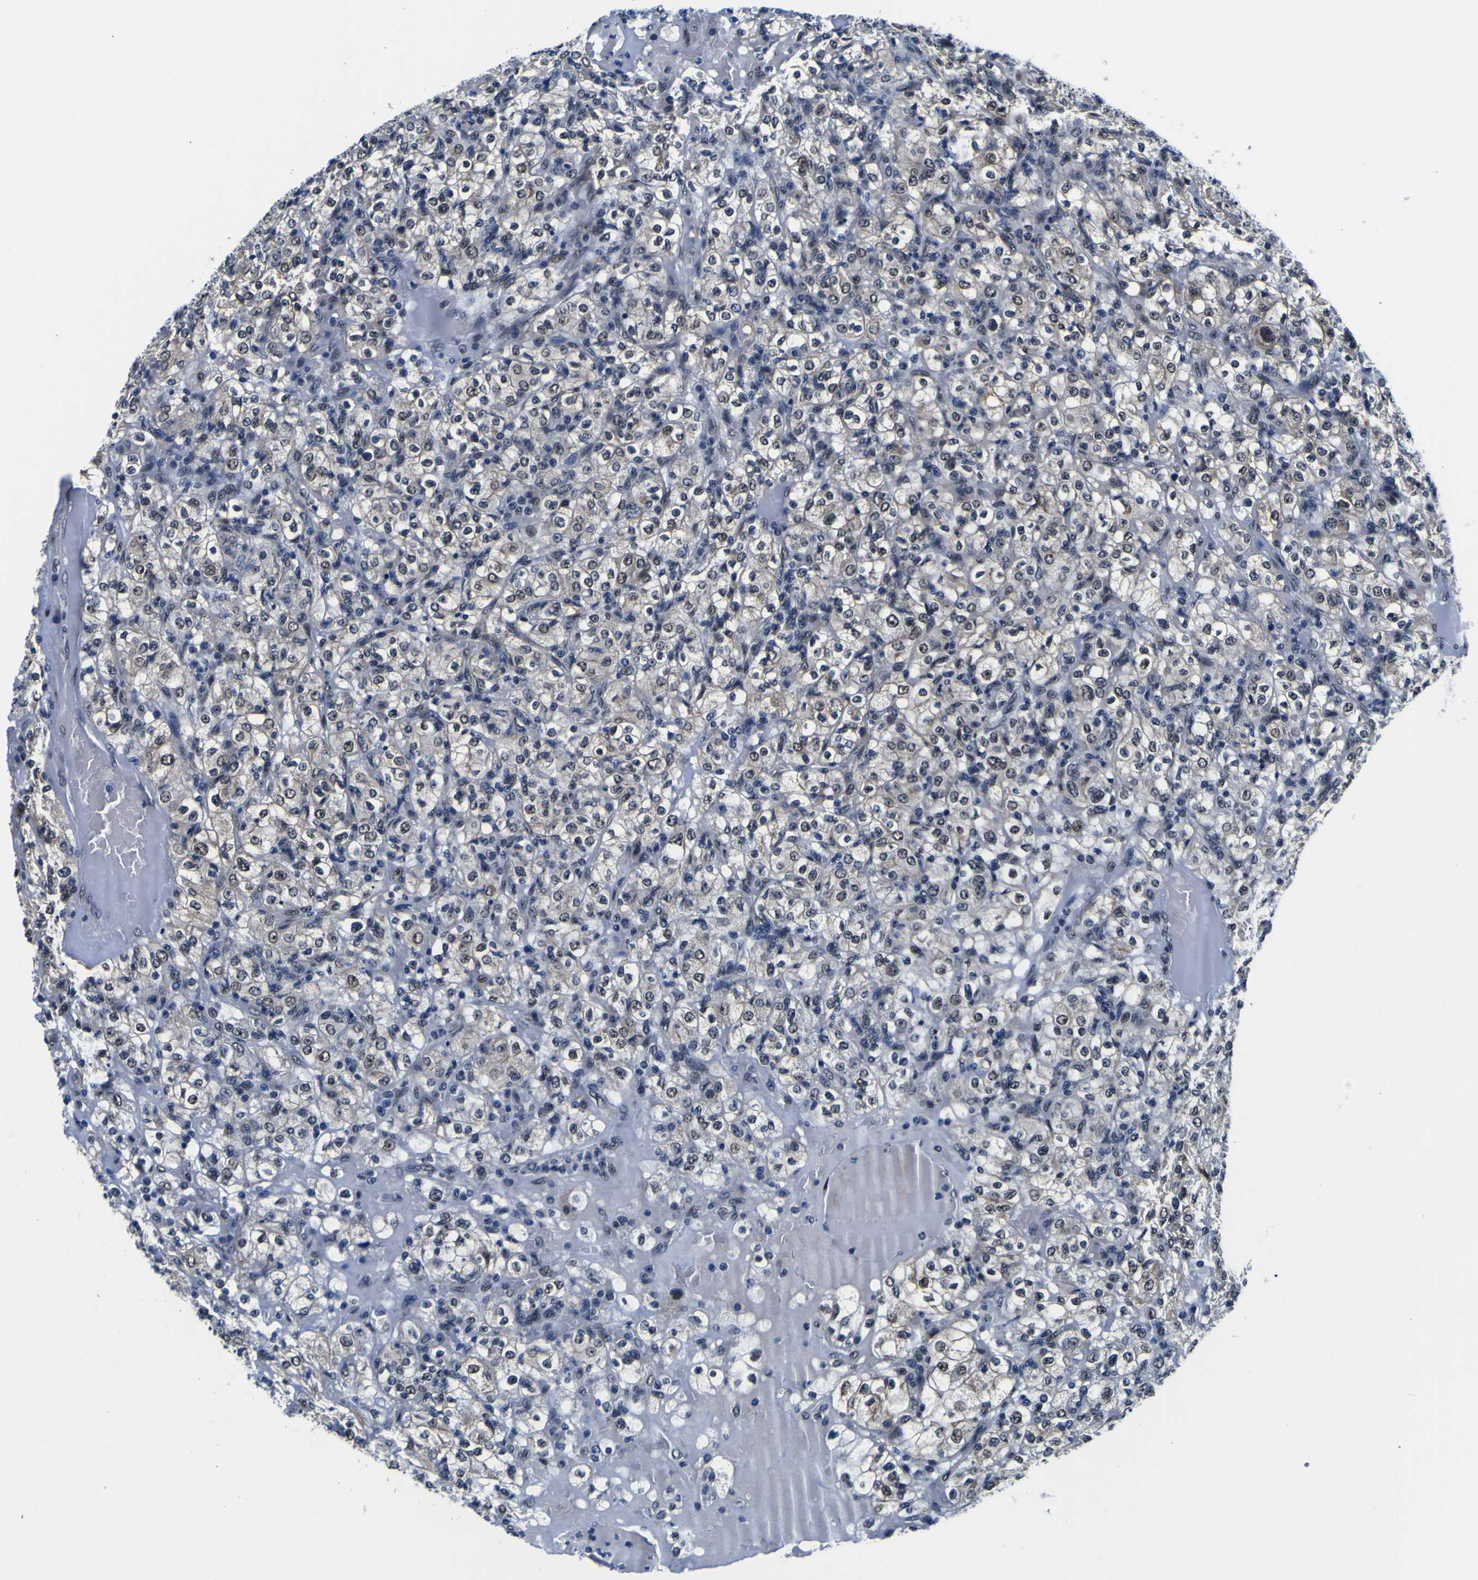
{"staining": {"intensity": "weak", "quantity": "<25%", "location": "nuclear"}, "tissue": "renal cancer", "cell_type": "Tumor cells", "image_type": "cancer", "snomed": [{"axis": "morphology", "description": "Normal tissue, NOS"}, {"axis": "morphology", "description": "Adenocarcinoma, NOS"}, {"axis": "topography", "description": "Kidney"}], "caption": "Renal cancer (adenocarcinoma) was stained to show a protein in brown. There is no significant positivity in tumor cells. (DAB IHC with hematoxylin counter stain).", "gene": "CUL4B", "patient": {"sex": "female", "age": 72}}